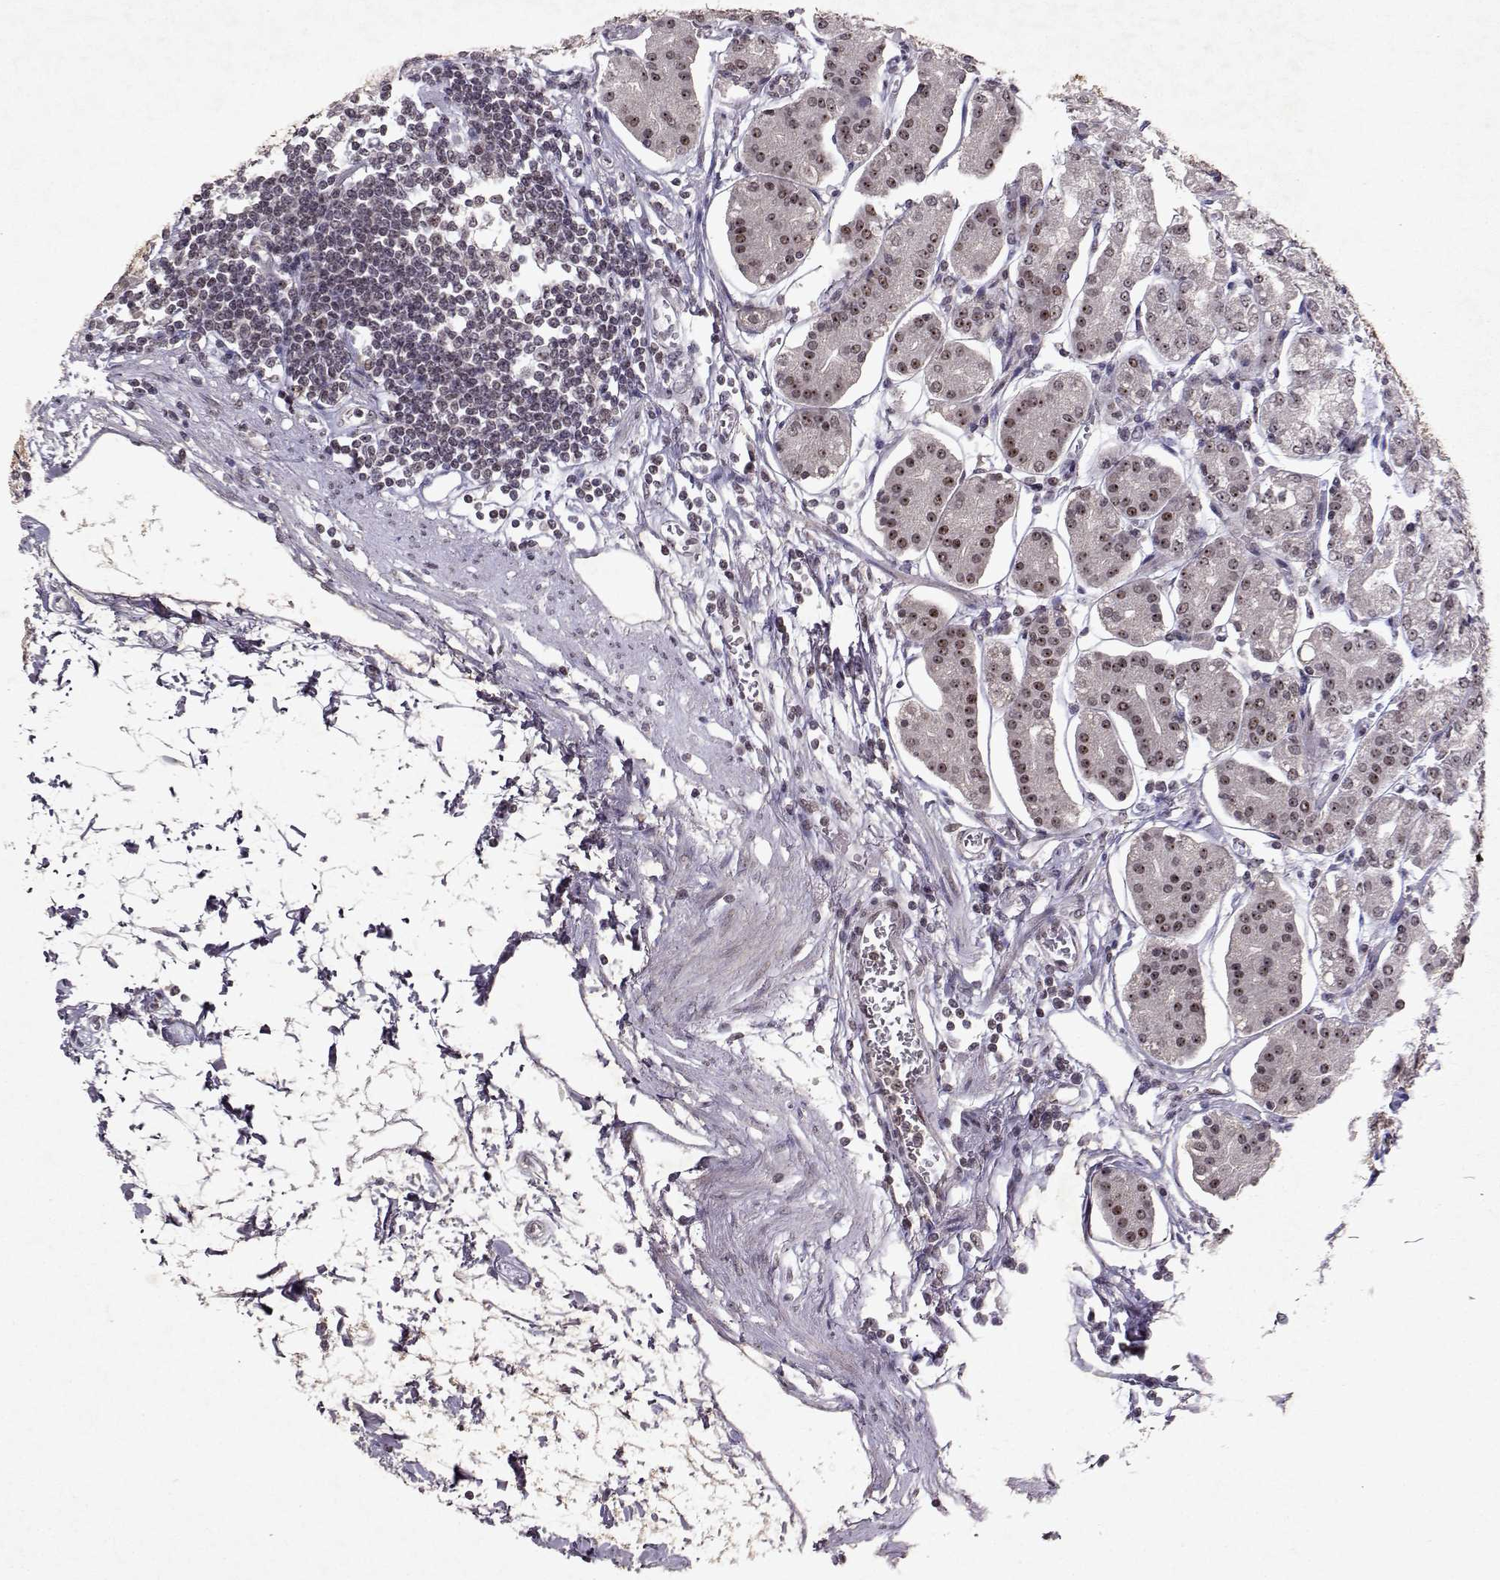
{"staining": {"intensity": "moderate", "quantity": "<25%", "location": "nuclear"}, "tissue": "stomach", "cell_type": "Glandular cells", "image_type": "normal", "snomed": [{"axis": "morphology", "description": "Normal tissue, NOS"}, {"axis": "topography", "description": "Skeletal muscle"}, {"axis": "topography", "description": "Stomach"}], "caption": "Brown immunohistochemical staining in unremarkable stomach exhibits moderate nuclear expression in approximately <25% of glandular cells.", "gene": "DDX56", "patient": {"sex": "female", "age": 57}}